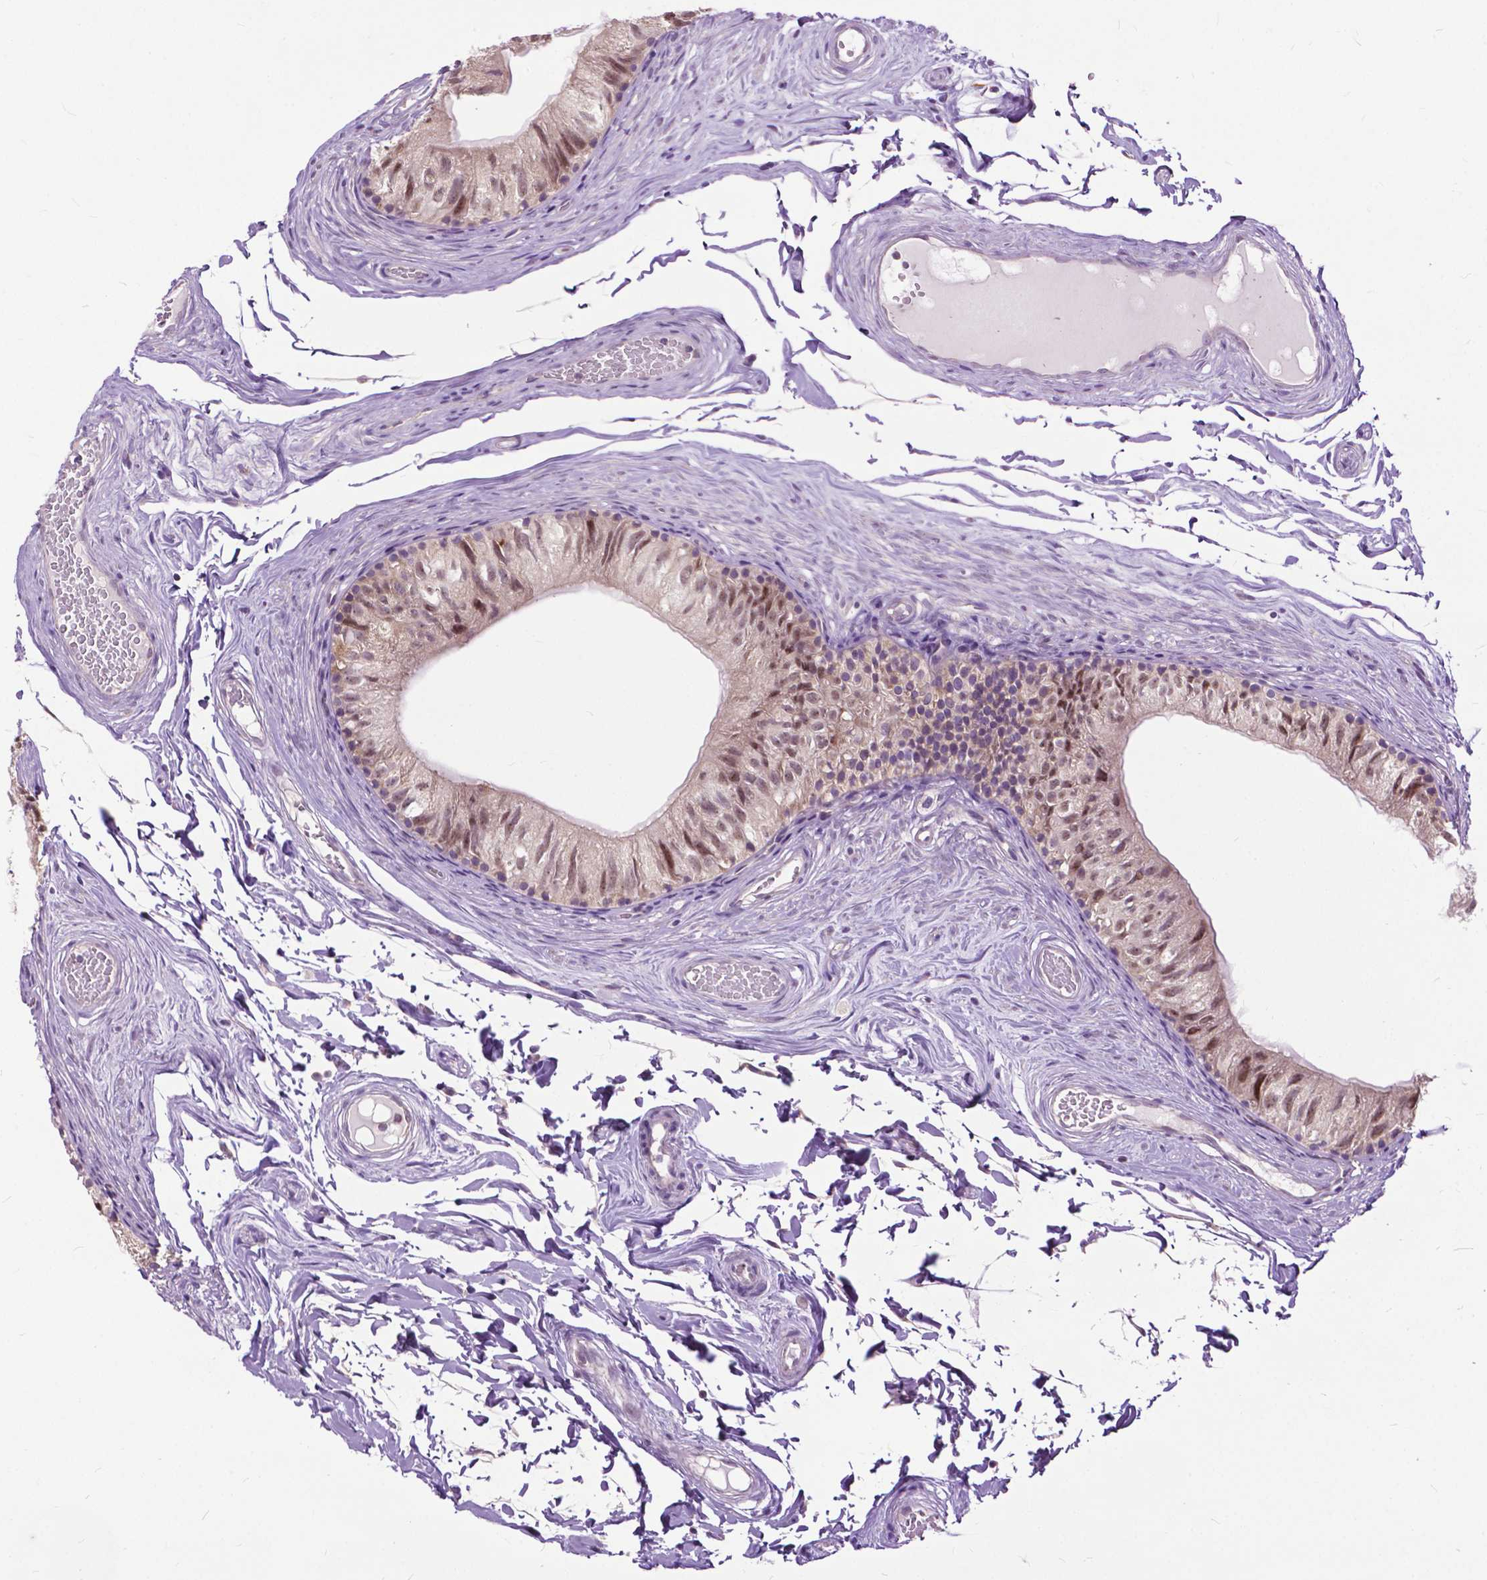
{"staining": {"intensity": "weak", "quantity": "25%-75%", "location": "cytoplasmic/membranous,nuclear"}, "tissue": "epididymis", "cell_type": "Glandular cells", "image_type": "normal", "snomed": [{"axis": "morphology", "description": "Normal tissue, NOS"}, {"axis": "topography", "description": "Epididymis"}], "caption": "Weak cytoplasmic/membranous,nuclear protein positivity is appreciated in approximately 25%-75% of glandular cells in epididymis. Using DAB (3,3'-diaminobenzidine) (brown) and hematoxylin (blue) stains, captured at high magnification using brightfield microscopy.", "gene": "TTC9B", "patient": {"sex": "male", "age": 45}}